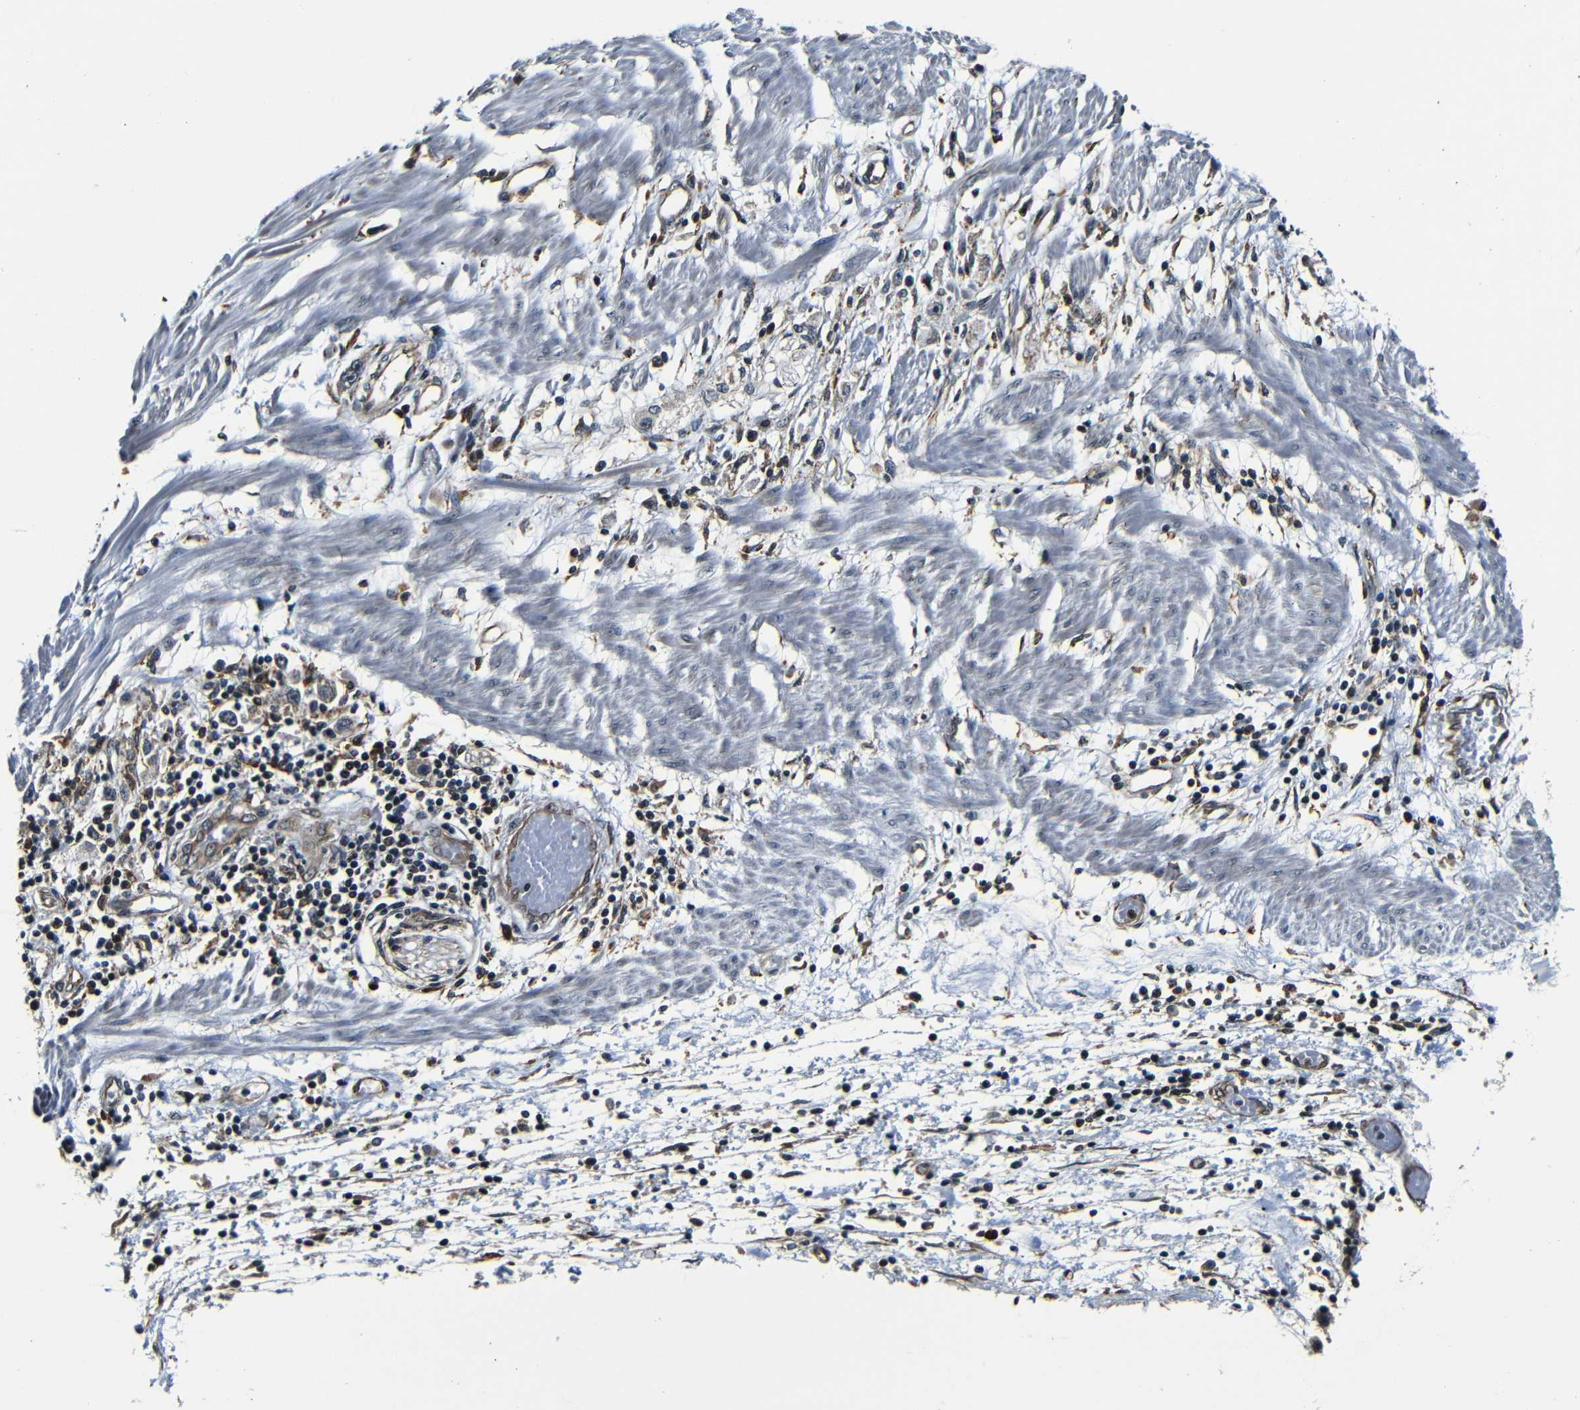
{"staining": {"intensity": "moderate", "quantity": "25%-75%", "location": "cytoplasmic/membranous"}, "tissue": "stomach cancer", "cell_type": "Tumor cells", "image_type": "cancer", "snomed": [{"axis": "morphology", "description": "Adenocarcinoma, NOS"}, {"axis": "topography", "description": "Stomach"}], "caption": "The histopathology image demonstrates staining of stomach cancer (adenocarcinoma), revealing moderate cytoplasmic/membranous protein positivity (brown color) within tumor cells.", "gene": "NCBP3", "patient": {"sex": "female", "age": 59}}